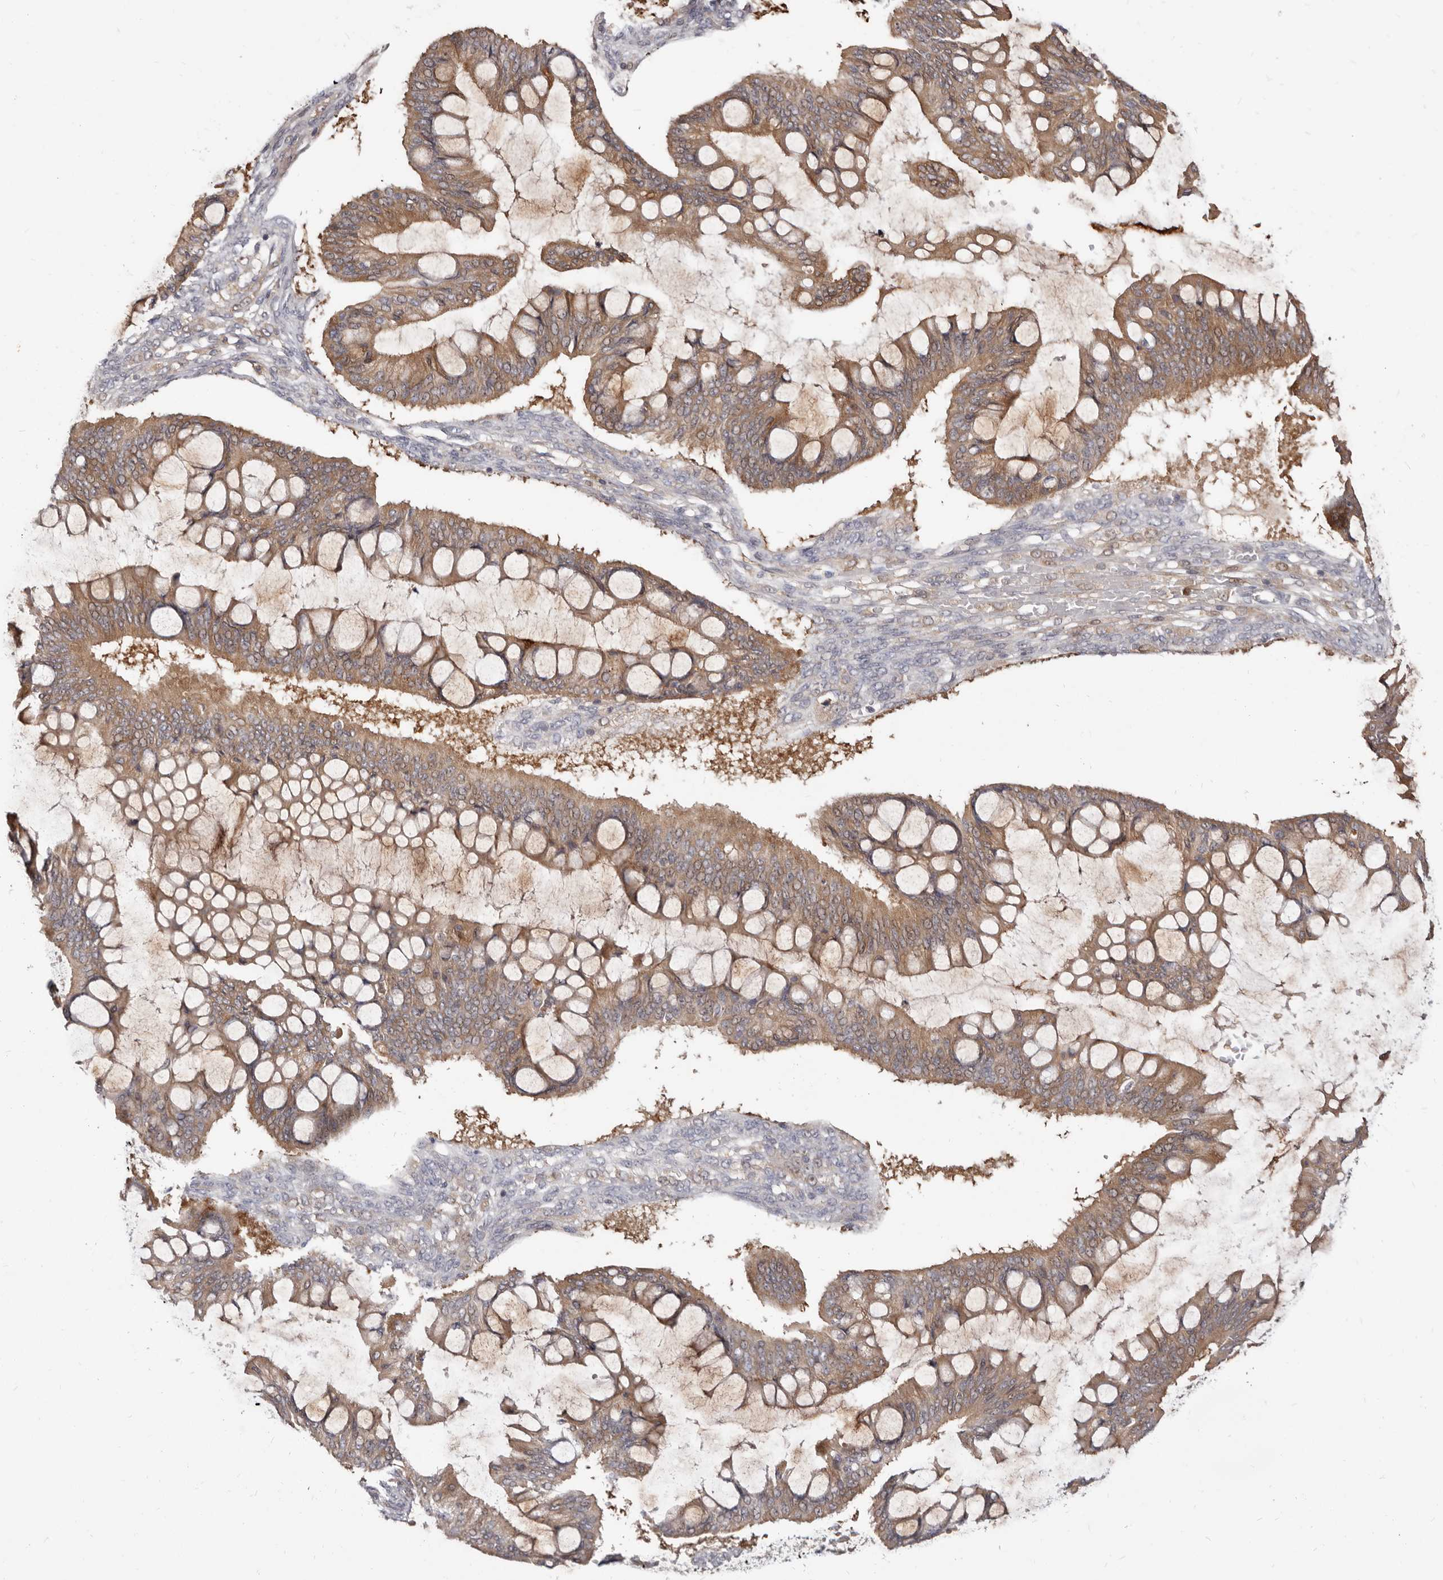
{"staining": {"intensity": "moderate", "quantity": ">75%", "location": "cytoplasmic/membranous"}, "tissue": "ovarian cancer", "cell_type": "Tumor cells", "image_type": "cancer", "snomed": [{"axis": "morphology", "description": "Cystadenocarcinoma, mucinous, NOS"}, {"axis": "topography", "description": "Ovary"}], "caption": "The histopathology image reveals staining of ovarian cancer, revealing moderate cytoplasmic/membranous protein expression (brown color) within tumor cells. The protein of interest is stained brown, and the nuclei are stained in blue (DAB IHC with brightfield microscopy, high magnification).", "gene": "TC2N", "patient": {"sex": "female", "age": 73}}